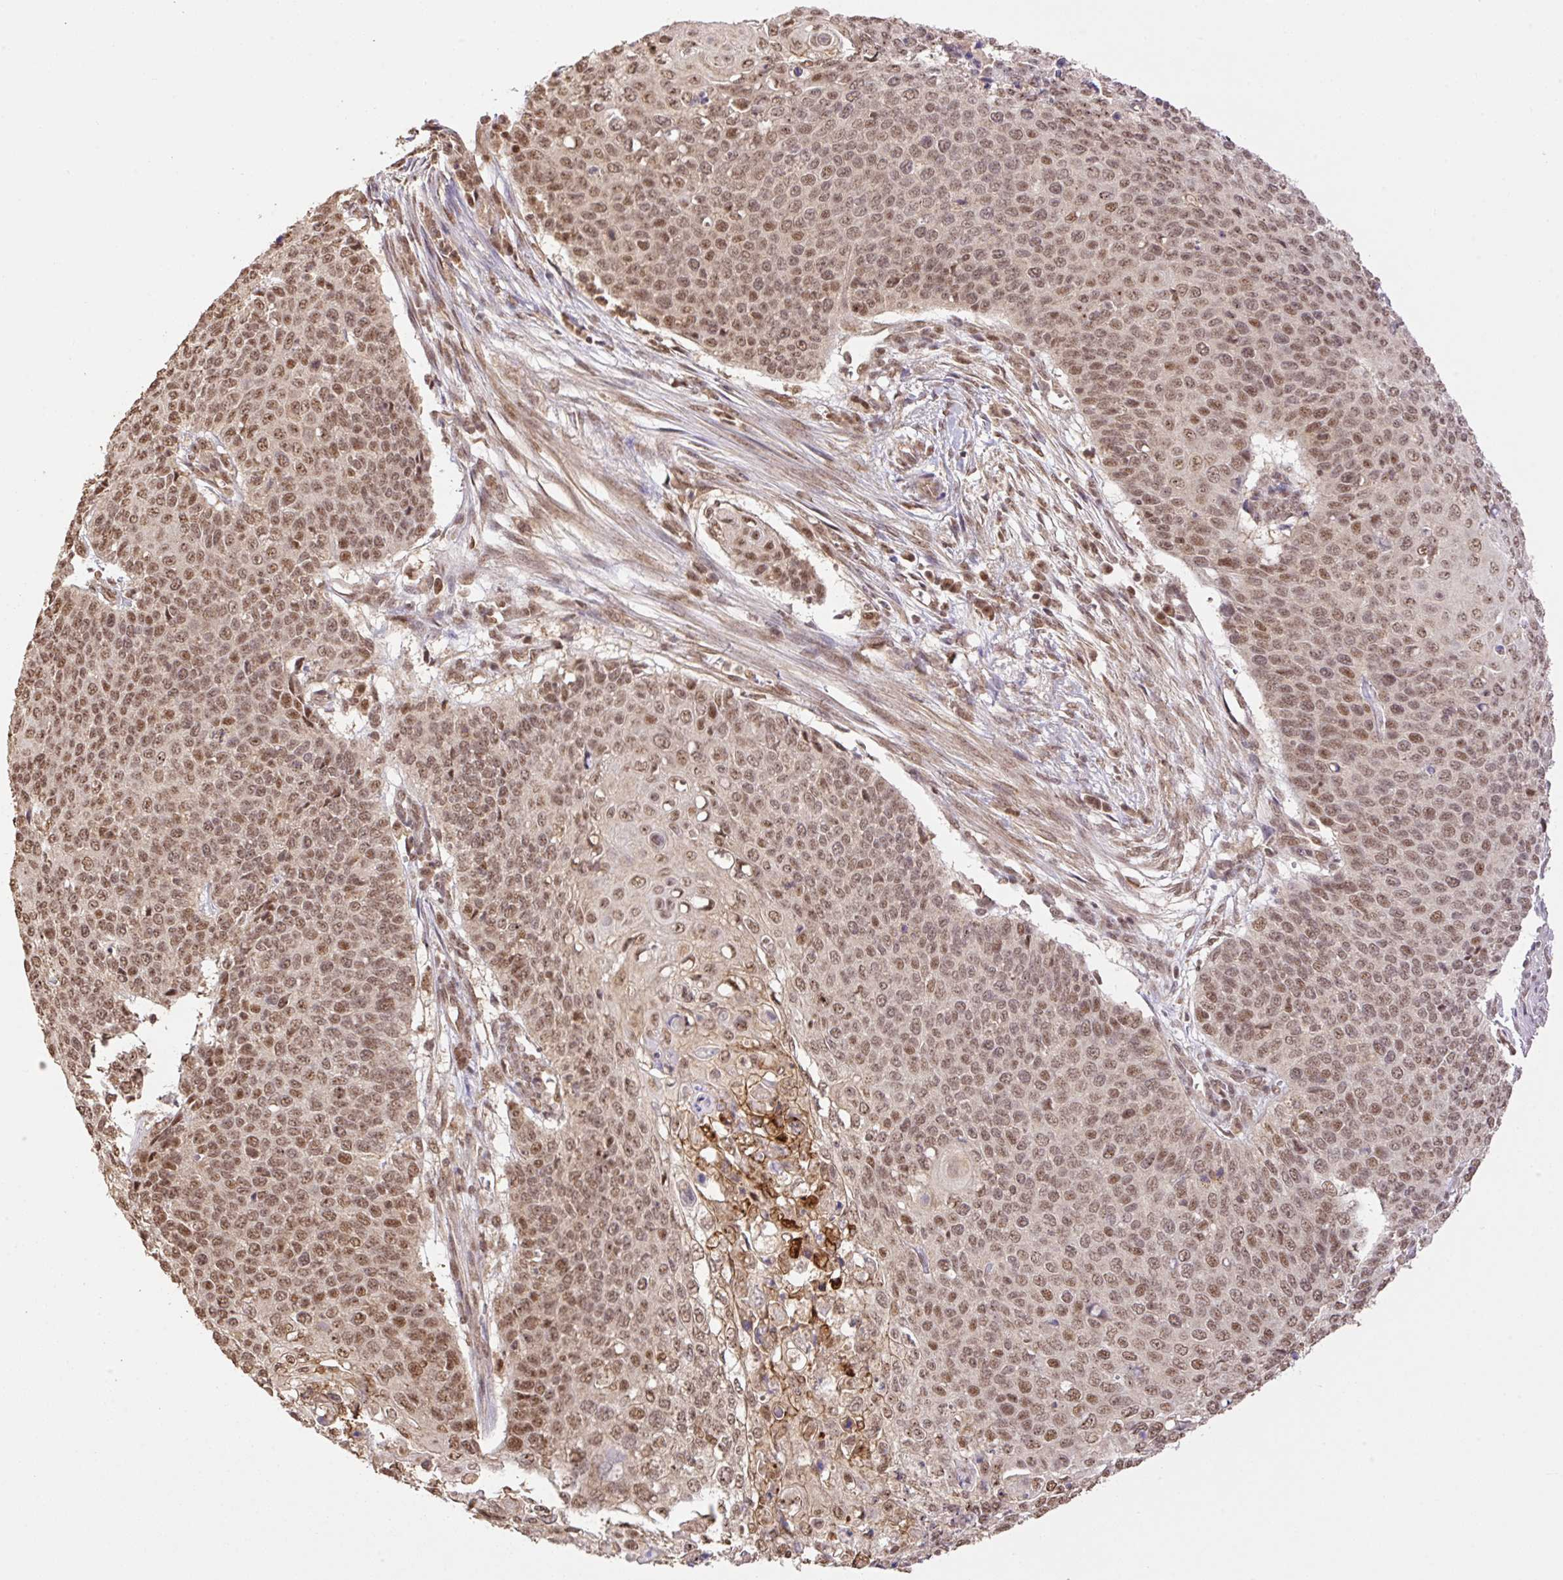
{"staining": {"intensity": "moderate", "quantity": ">75%", "location": "nuclear"}, "tissue": "cervical cancer", "cell_type": "Tumor cells", "image_type": "cancer", "snomed": [{"axis": "morphology", "description": "Squamous cell carcinoma, NOS"}, {"axis": "topography", "description": "Cervix"}], "caption": "A photomicrograph of cervical cancer stained for a protein reveals moderate nuclear brown staining in tumor cells.", "gene": "VPS25", "patient": {"sex": "female", "age": 39}}